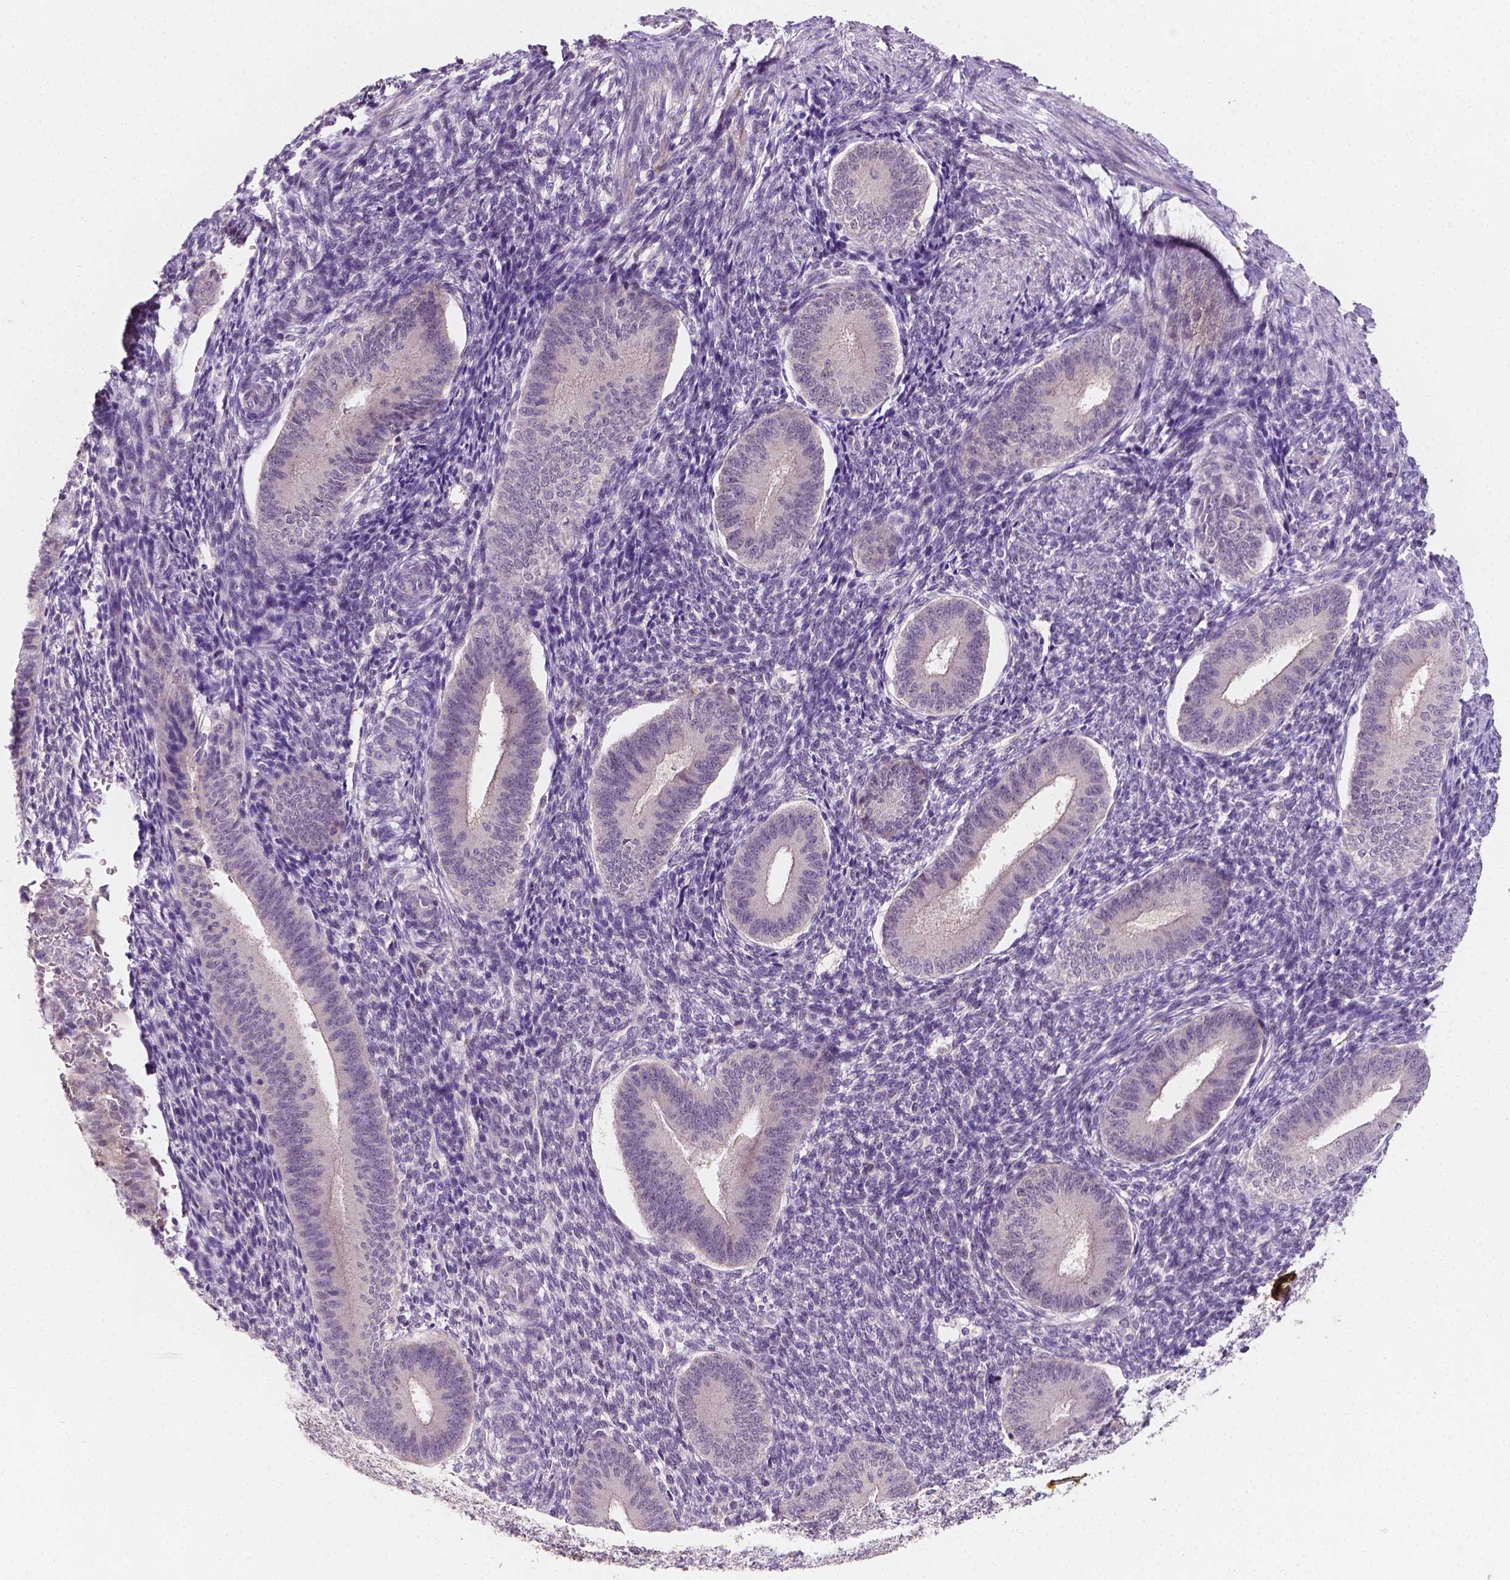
{"staining": {"intensity": "negative", "quantity": "none", "location": "none"}, "tissue": "endometrium", "cell_type": "Cells in endometrial stroma", "image_type": "normal", "snomed": [{"axis": "morphology", "description": "Normal tissue, NOS"}, {"axis": "topography", "description": "Endometrium"}], "caption": "The immunohistochemistry micrograph has no significant positivity in cells in endometrial stroma of endometrium.", "gene": "SIRT2", "patient": {"sex": "female", "age": 39}}